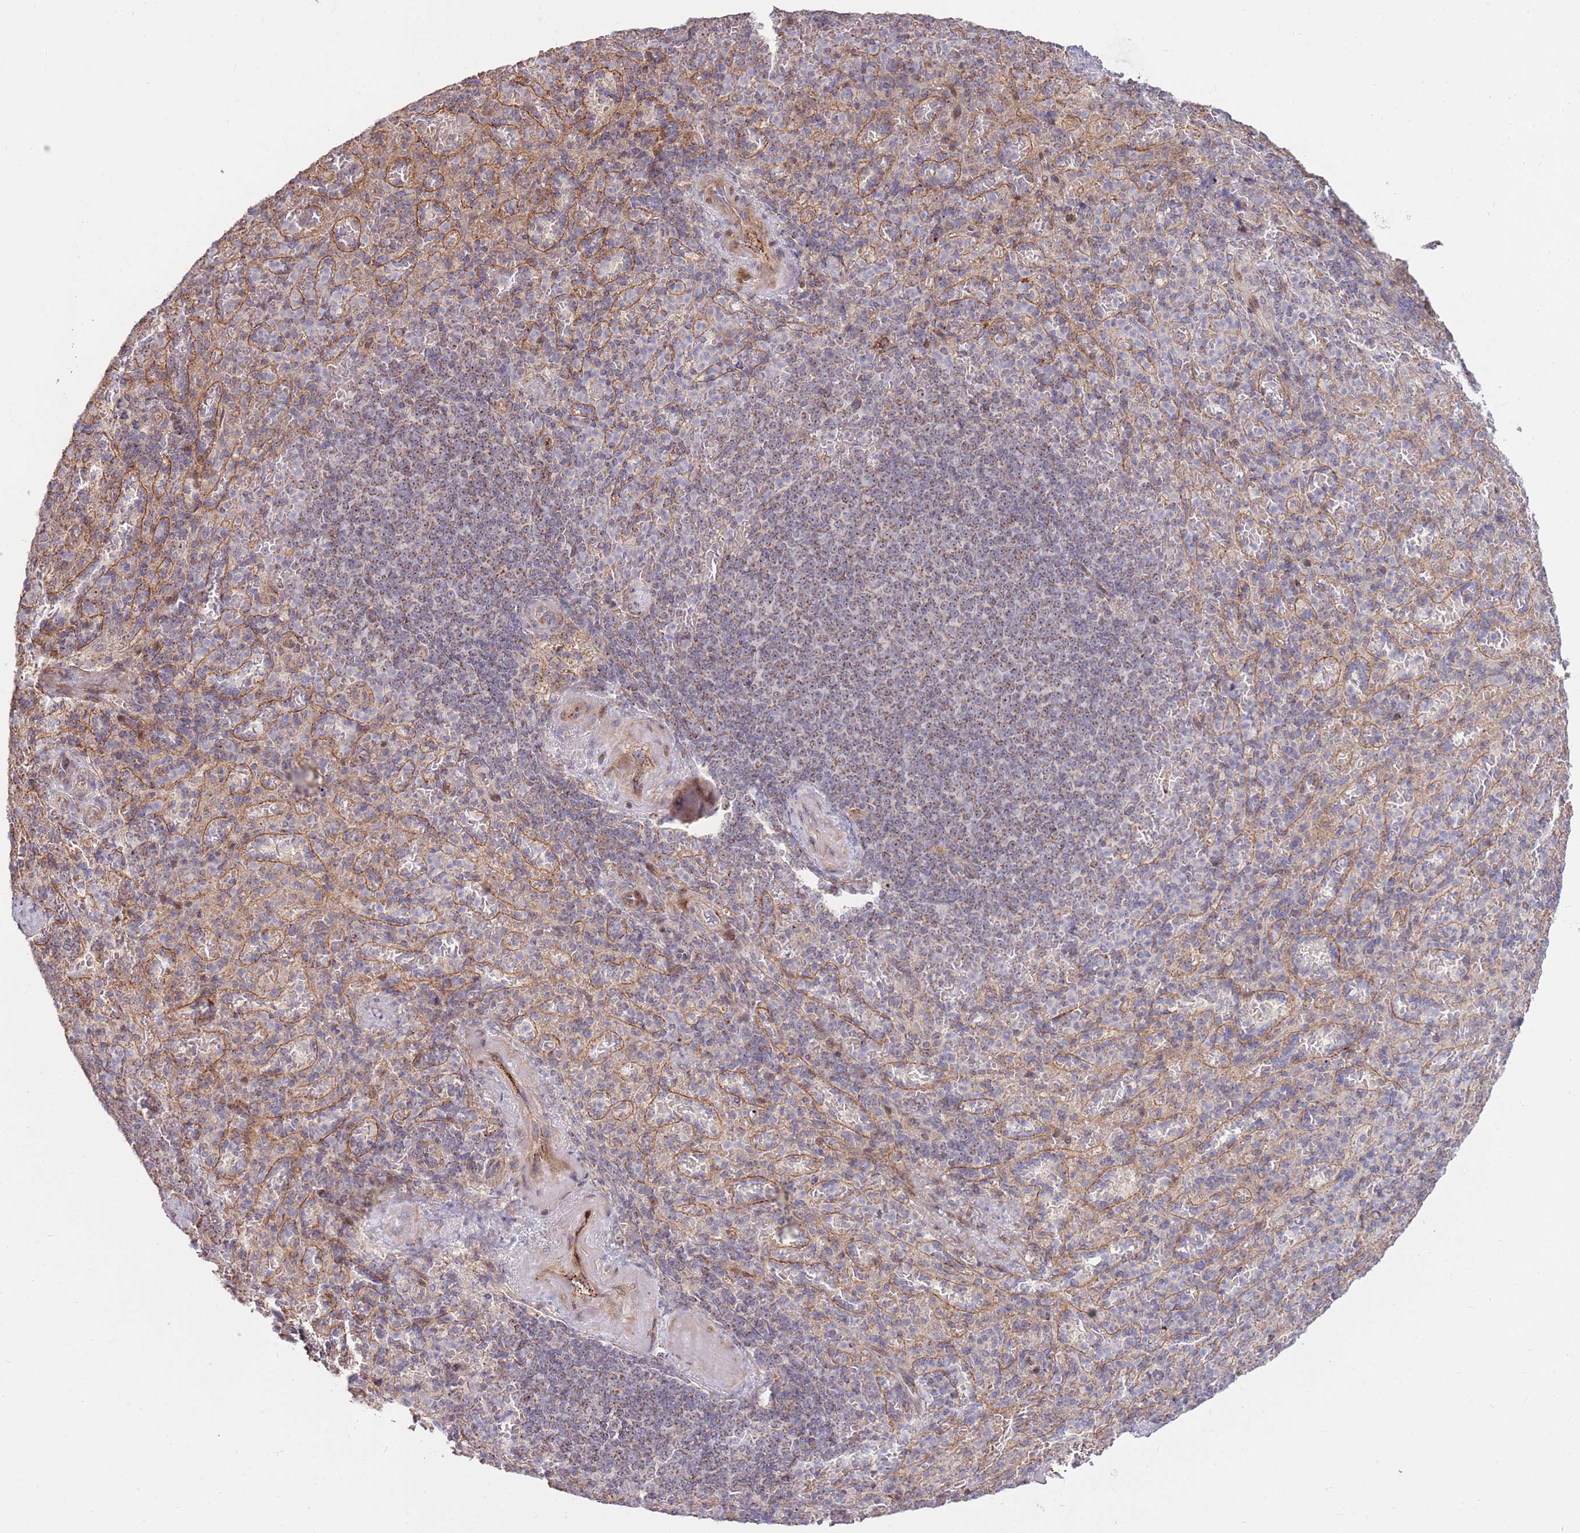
{"staining": {"intensity": "weak", "quantity": "<25%", "location": "cytoplasmic/membranous"}, "tissue": "spleen", "cell_type": "Cells in red pulp", "image_type": "normal", "snomed": [{"axis": "morphology", "description": "Normal tissue, NOS"}, {"axis": "topography", "description": "Spleen"}], "caption": "This is a histopathology image of immunohistochemistry (IHC) staining of benign spleen, which shows no expression in cells in red pulp.", "gene": "KIF25", "patient": {"sex": "female", "age": 74}}